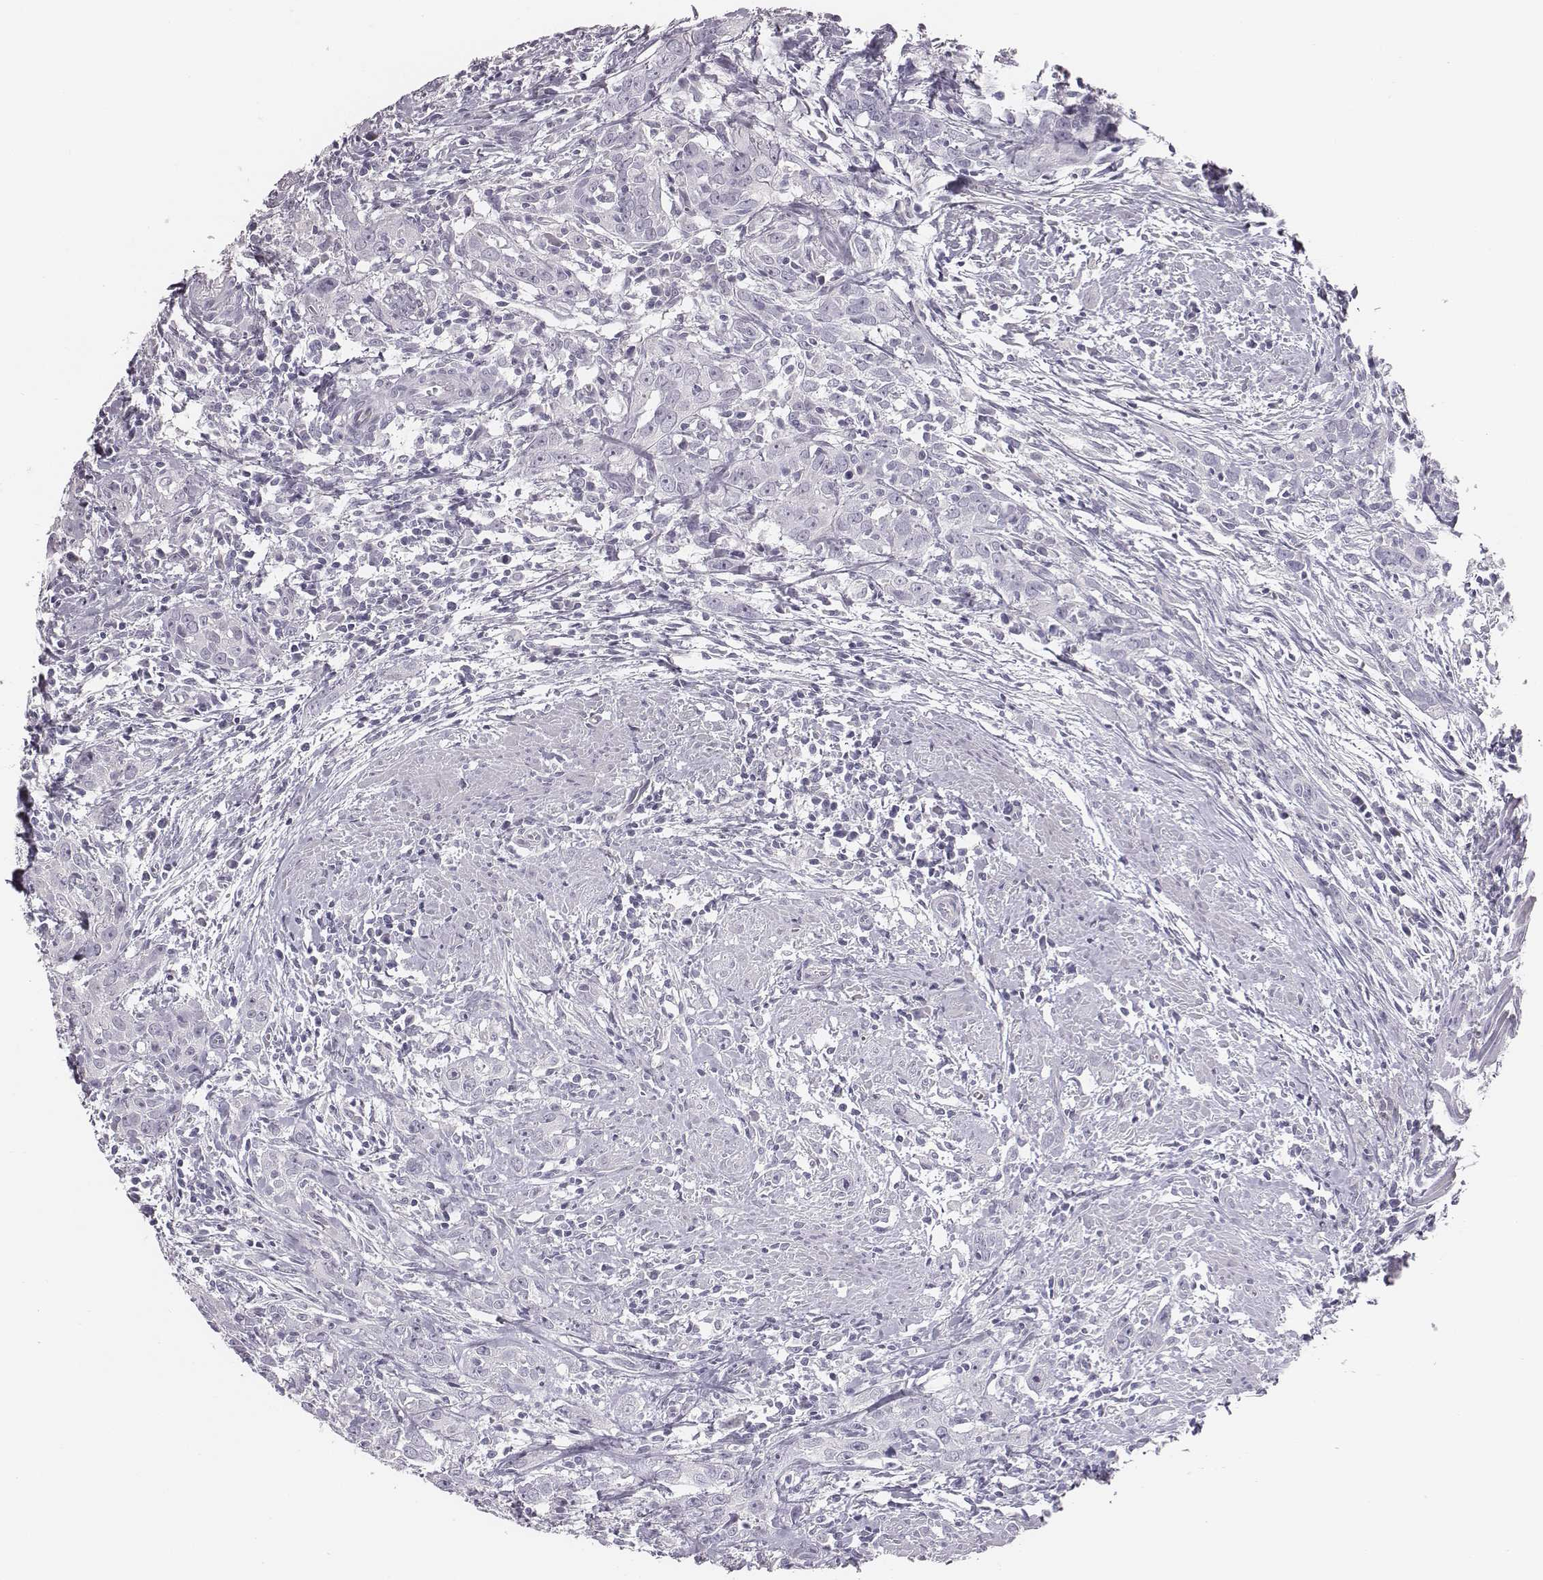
{"staining": {"intensity": "negative", "quantity": "none", "location": "none"}, "tissue": "urothelial cancer", "cell_type": "Tumor cells", "image_type": "cancer", "snomed": [{"axis": "morphology", "description": "Urothelial carcinoma, High grade"}, {"axis": "topography", "description": "Urinary bladder"}], "caption": "A histopathology image of human high-grade urothelial carcinoma is negative for staining in tumor cells. (DAB immunohistochemistry with hematoxylin counter stain).", "gene": "CACNG4", "patient": {"sex": "male", "age": 83}}